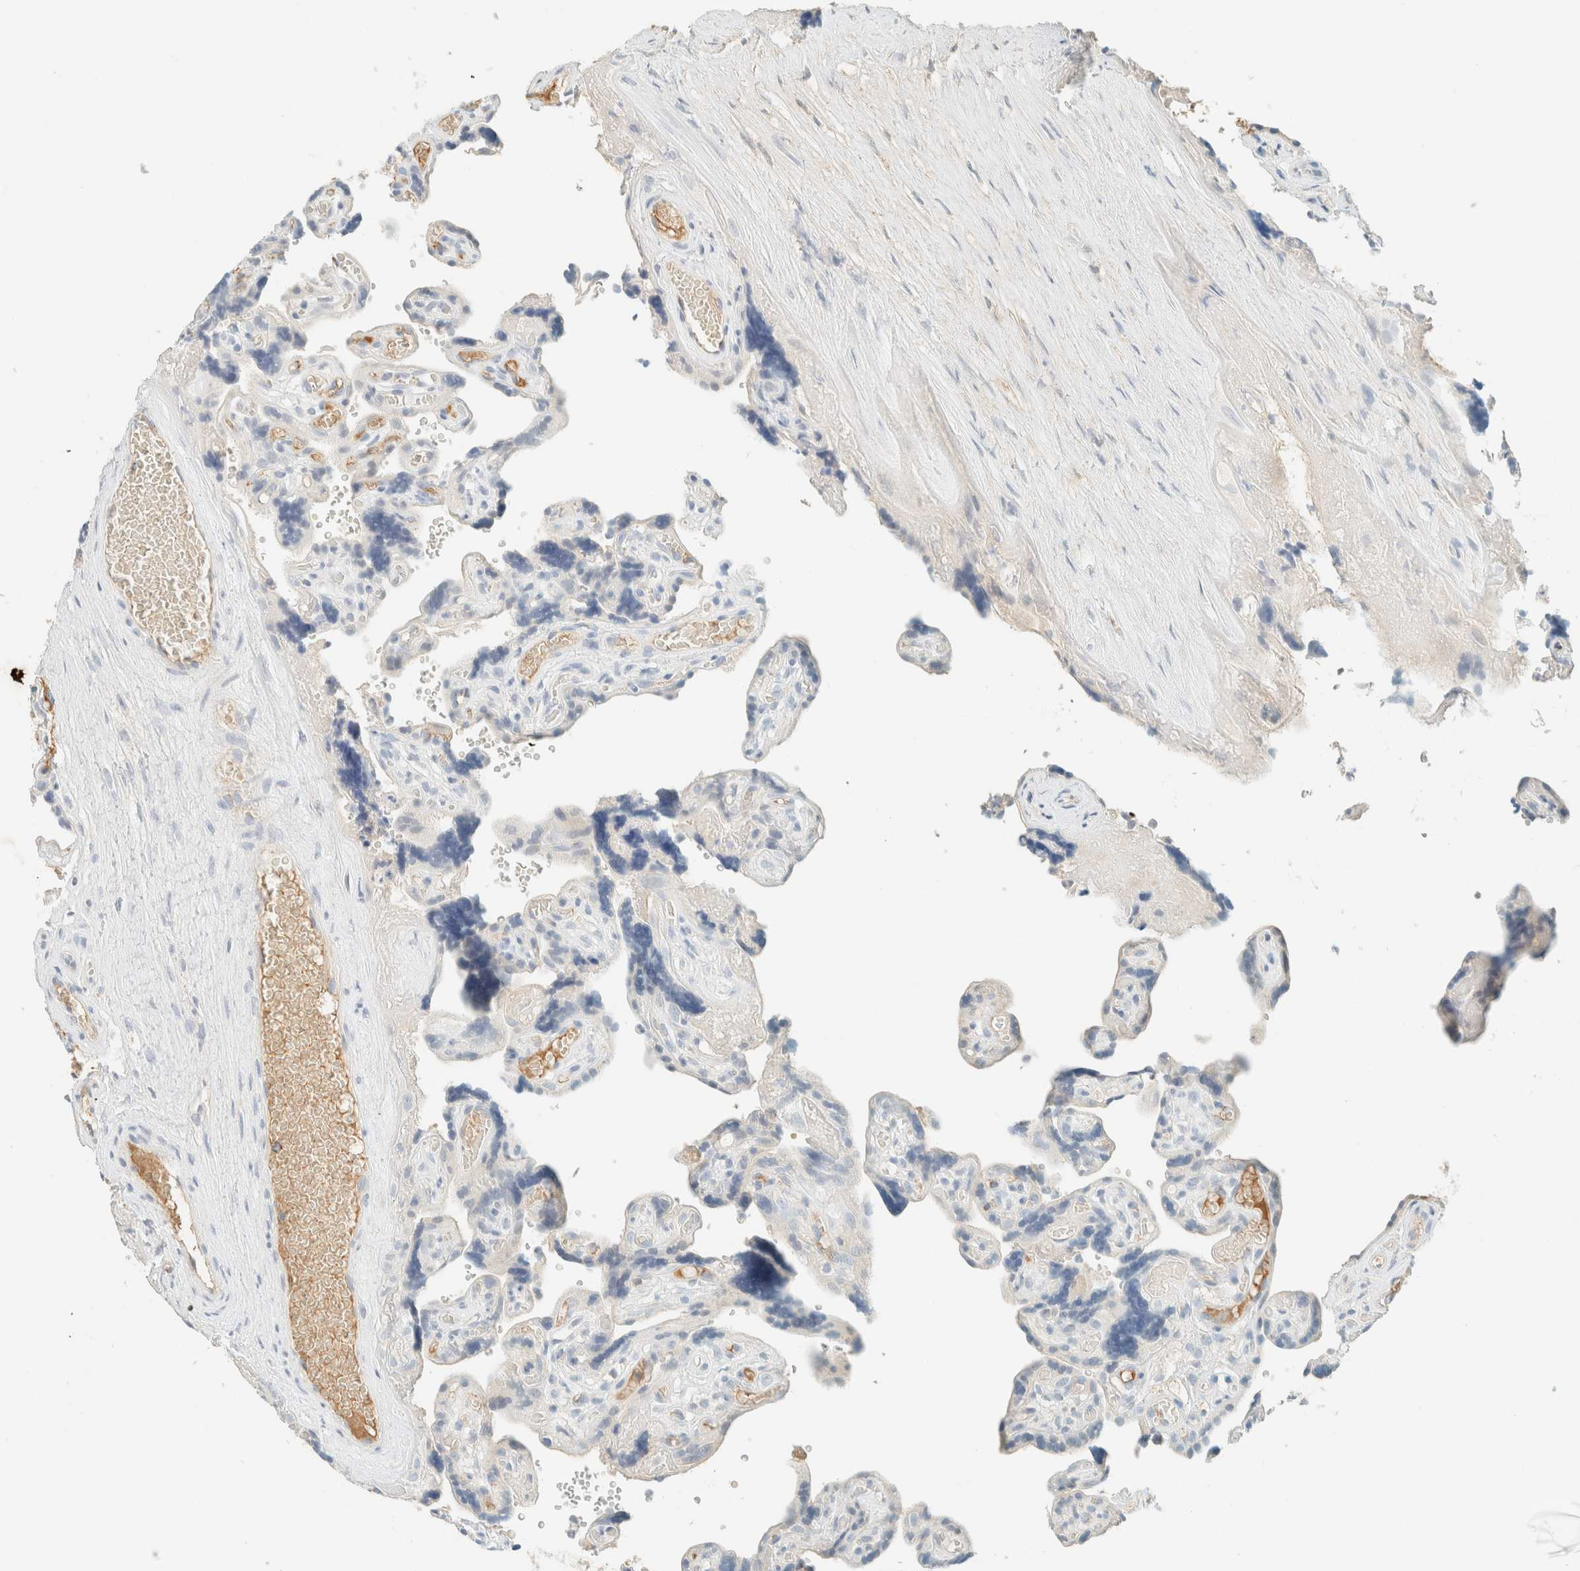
{"staining": {"intensity": "negative", "quantity": "none", "location": "none"}, "tissue": "placenta", "cell_type": "Trophoblastic cells", "image_type": "normal", "snomed": [{"axis": "morphology", "description": "Normal tissue, NOS"}, {"axis": "topography", "description": "Placenta"}], "caption": "Trophoblastic cells are negative for brown protein staining in benign placenta. Brightfield microscopy of IHC stained with DAB (3,3'-diaminobenzidine) (brown) and hematoxylin (blue), captured at high magnification.", "gene": "GPA33", "patient": {"sex": "female", "age": 30}}